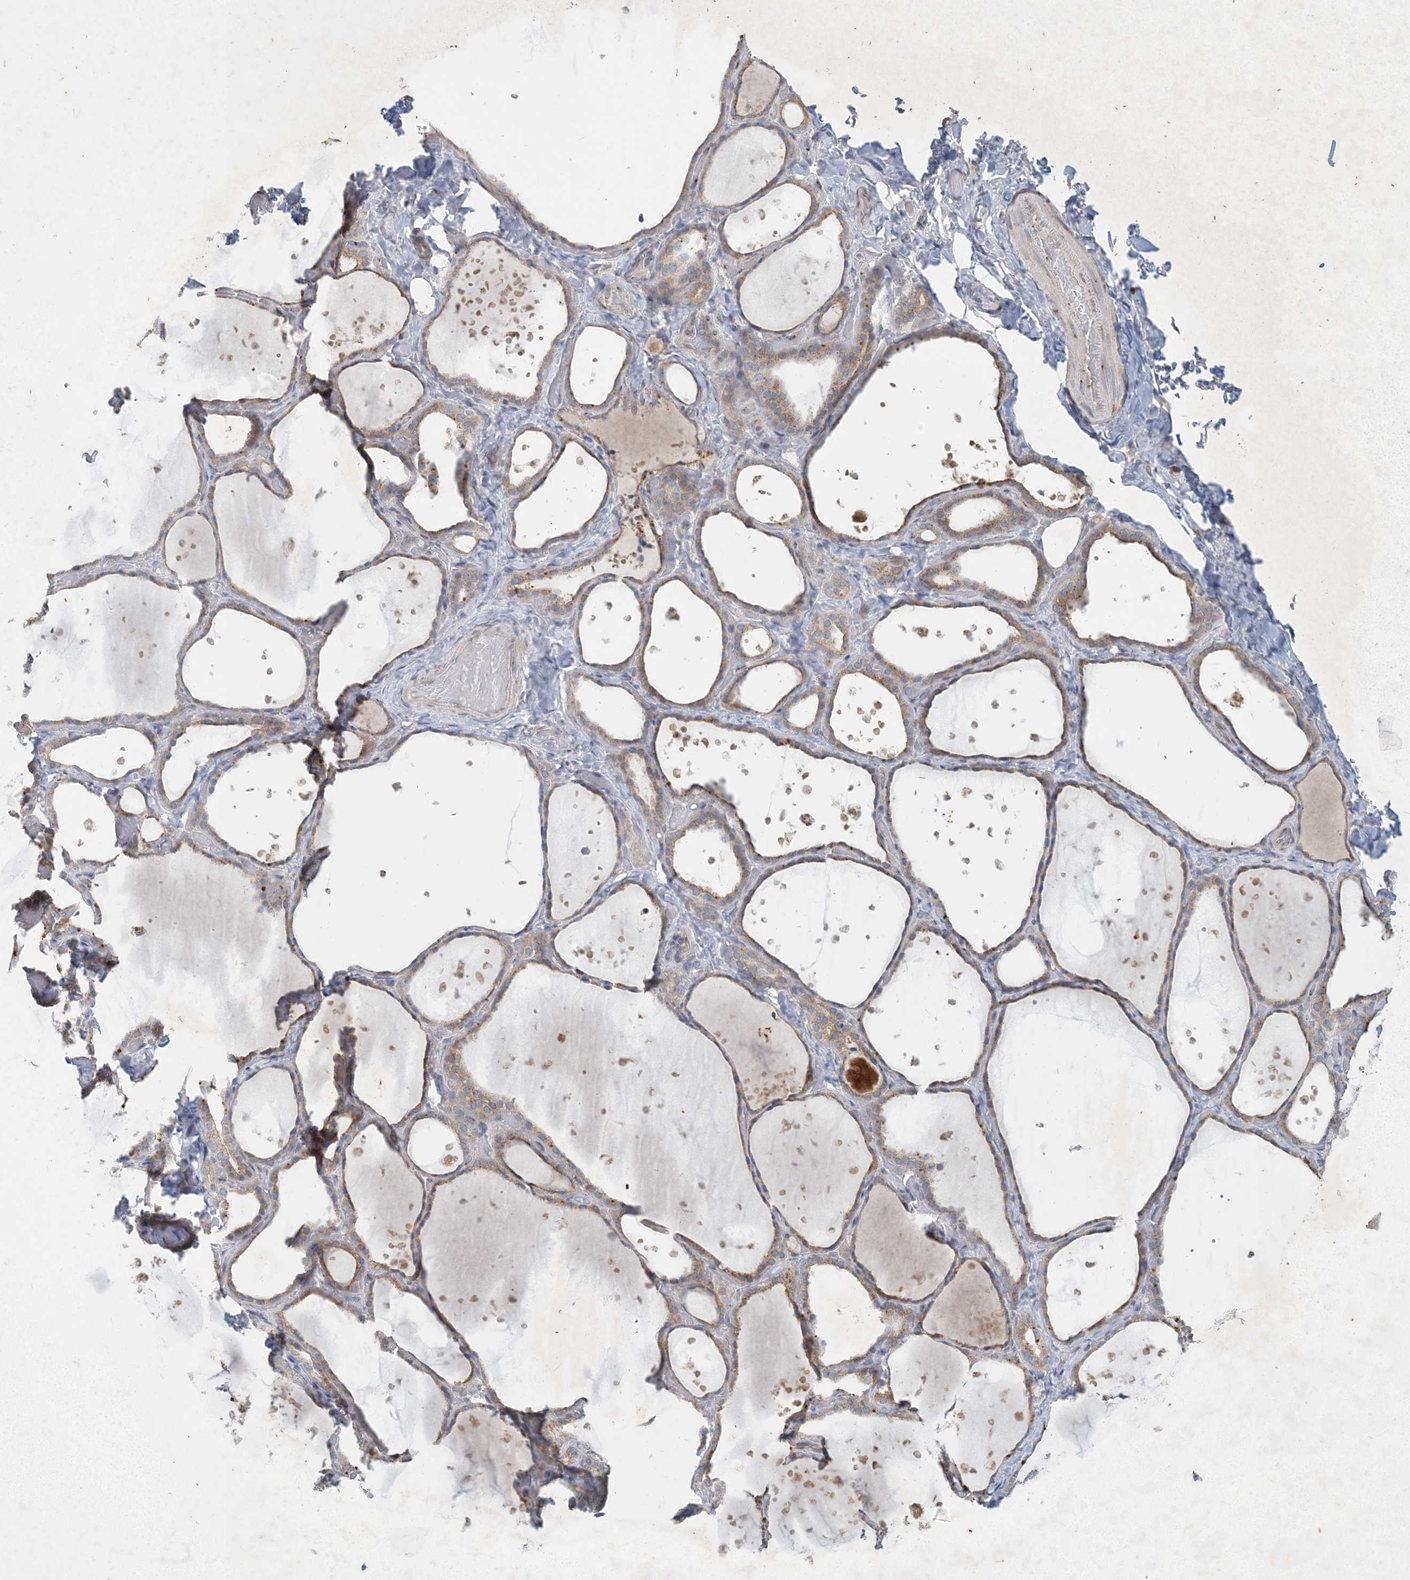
{"staining": {"intensity": "weak", "quantity": ">75%", "location": "cytoplasmic/membranous"}, "tissue": "thyroid gland", "cell_type": "Glandular cells", "image_type": "normal", "snomed": [{"axis": "morphology", "description": "Normal tissue, NOS"}, {"axis": "topography", "description": "Thyroid gland"}], "caption": "Immunohistochemistry of unremarkable human thyroid gland exhibits low levels of weak cytoplasmic/membranous positivity in about >75% of glandular cells.", "gene": "CCDC14", "patient": {"sex": "female", "age": 44}}